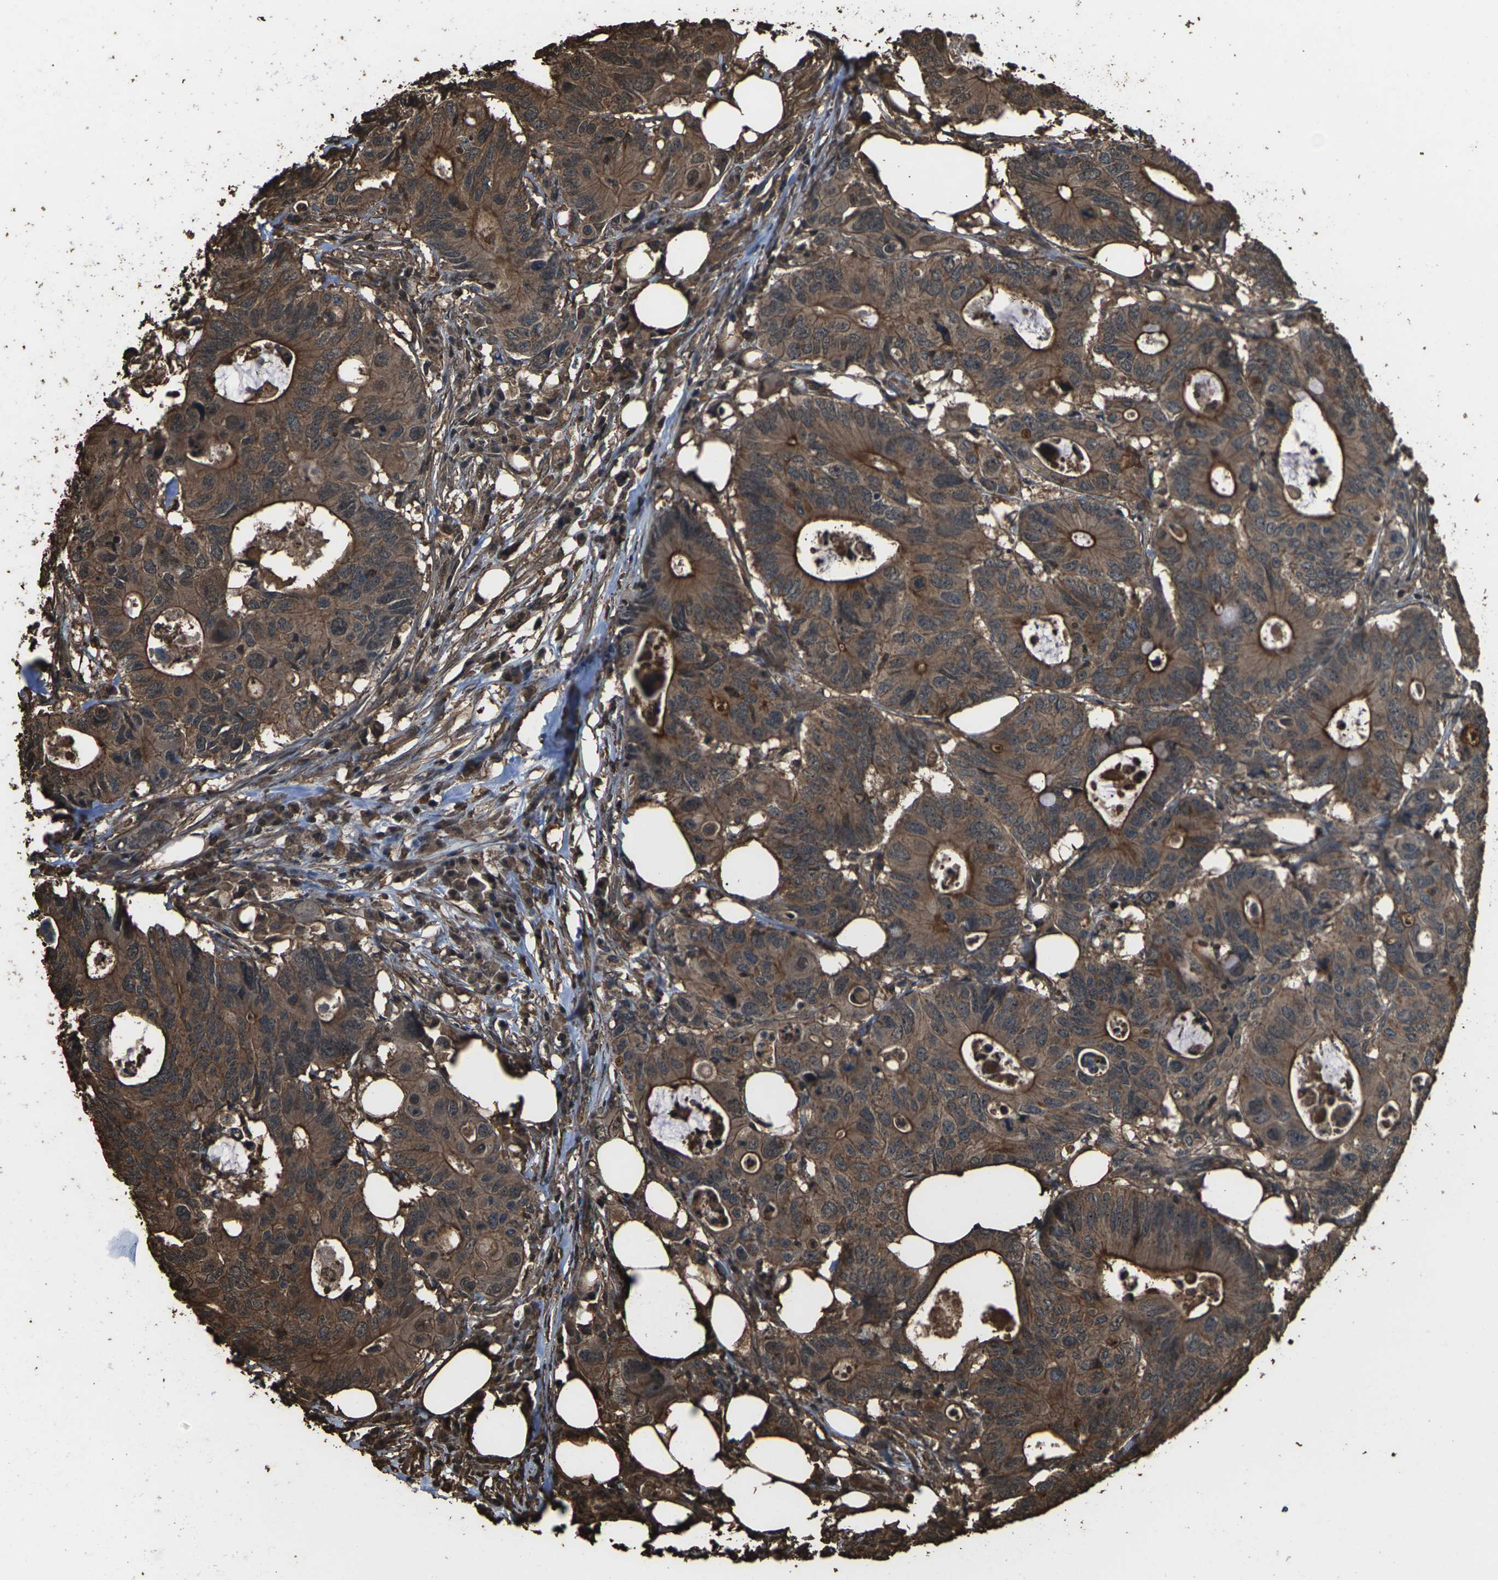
{"staining": {"intensity": "strong", "quantity": "25%-75%", "location": "cytoplasmic/membranous"}, "tissue": "colorectal cancer", "cell_type": "Tumor cells", "image_type": "cancer", "snomed": [{"axis": "morphology", "description": "Adenocarcinoma, NOS"}, {"axis": "topography", "description": "Colon"}], "caption": "Strong cytoplasmic/membranous protein staining is appreciated in approximately 25%-75% of tumor cells in colorectal cancer (adenocarcinoma). Nuclei are stained in blue.", "gene": "DHPS", "patient": {"sex": "male", "age": 71}}